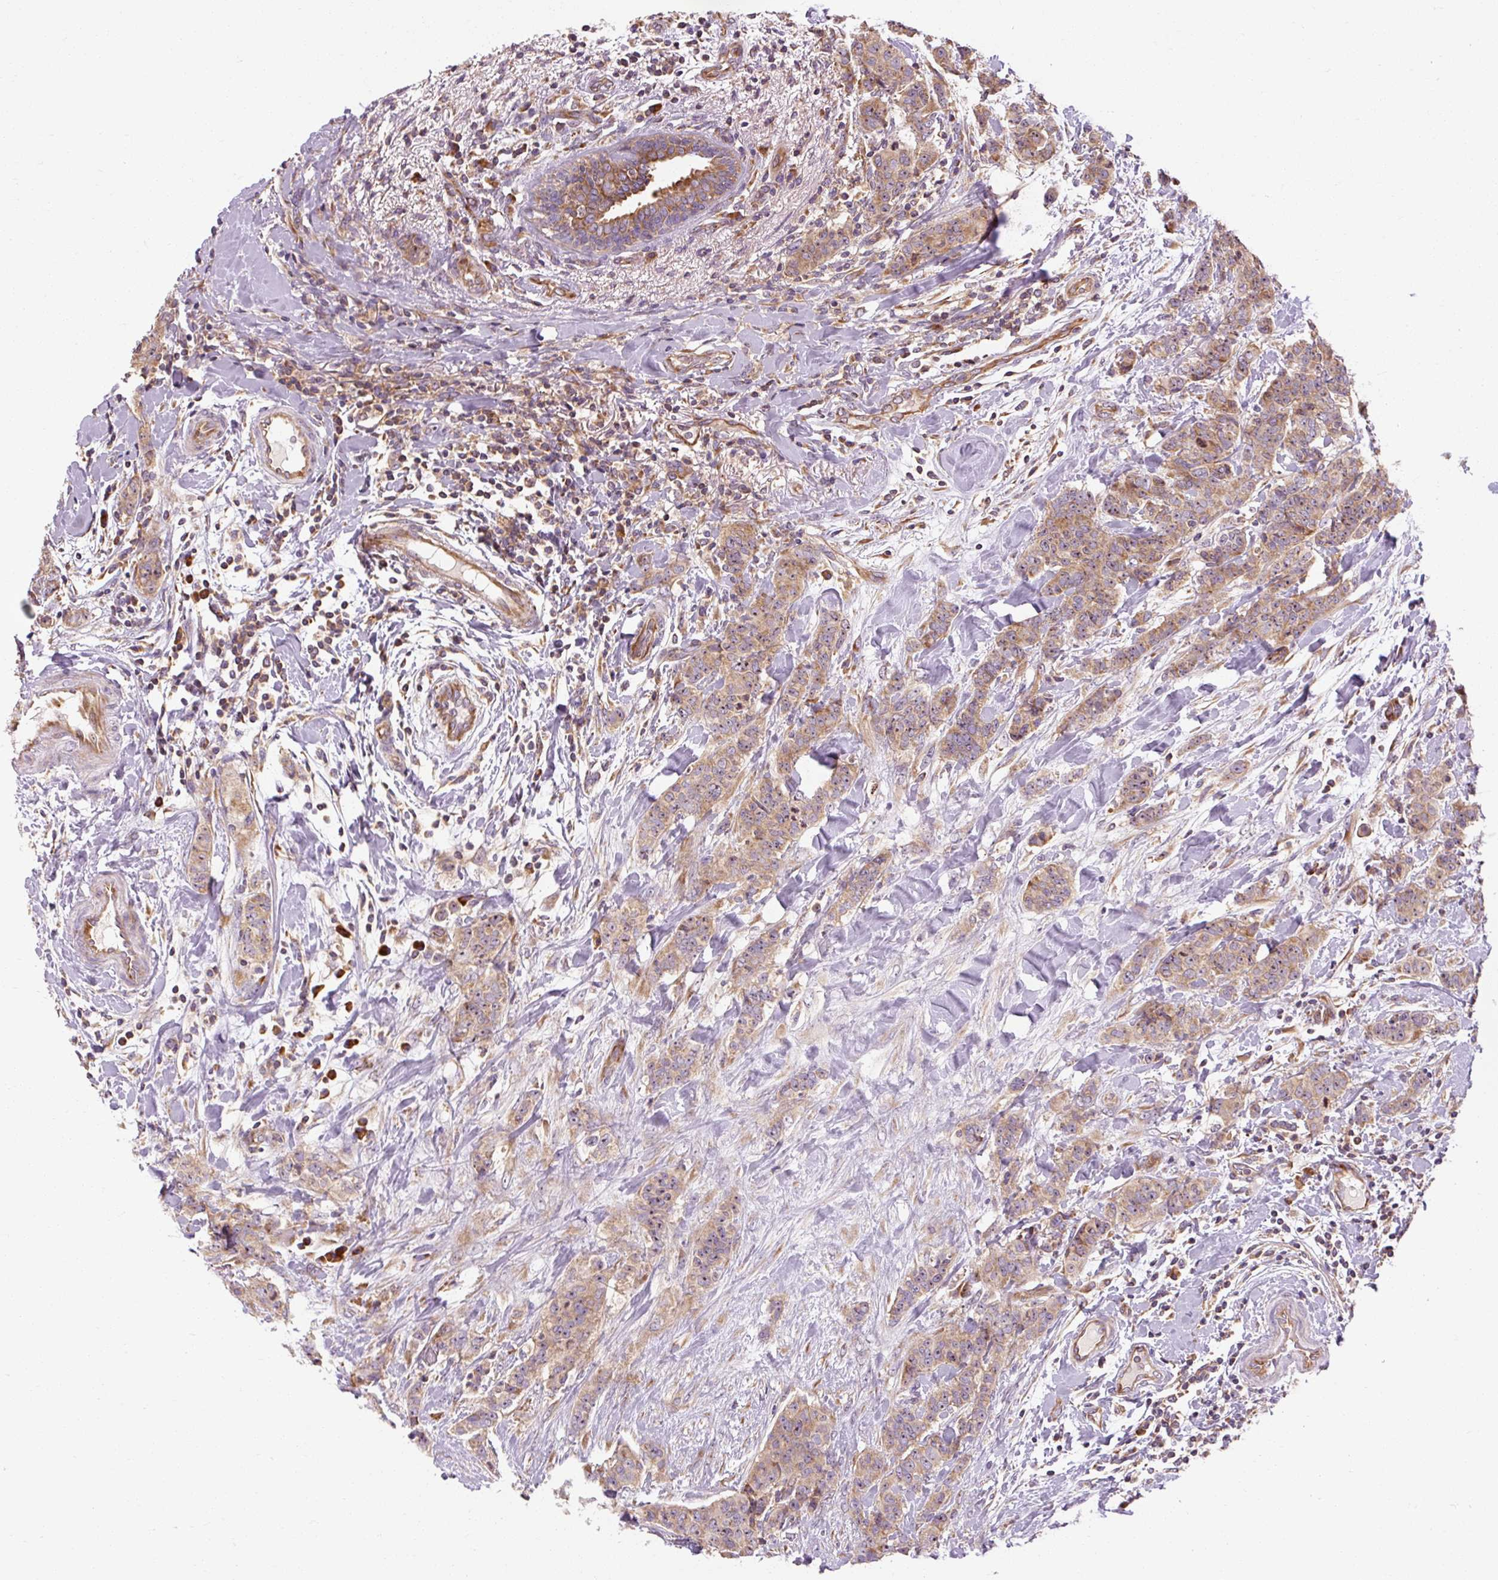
{"staining": {"intensity": "moderate", "quantity": ">75%", "location": "cytoplasmic/membranous"}, "tissue": "breast cancer", "cell_type": "Tumor cells", "image_type": "cancer", "snomed": [{"axis": "morphology", "description": "Duct carcinoma"}, {"axis": "topography", "description": "Breast"}], "caption": "Tumor cells exhibit moderate cytoplasmic/membranous expression in about >75% of cells in intraductal carcinoma (breast).", "gene": "PRSS48", "patient": {"sex": "female", "age": 40}}